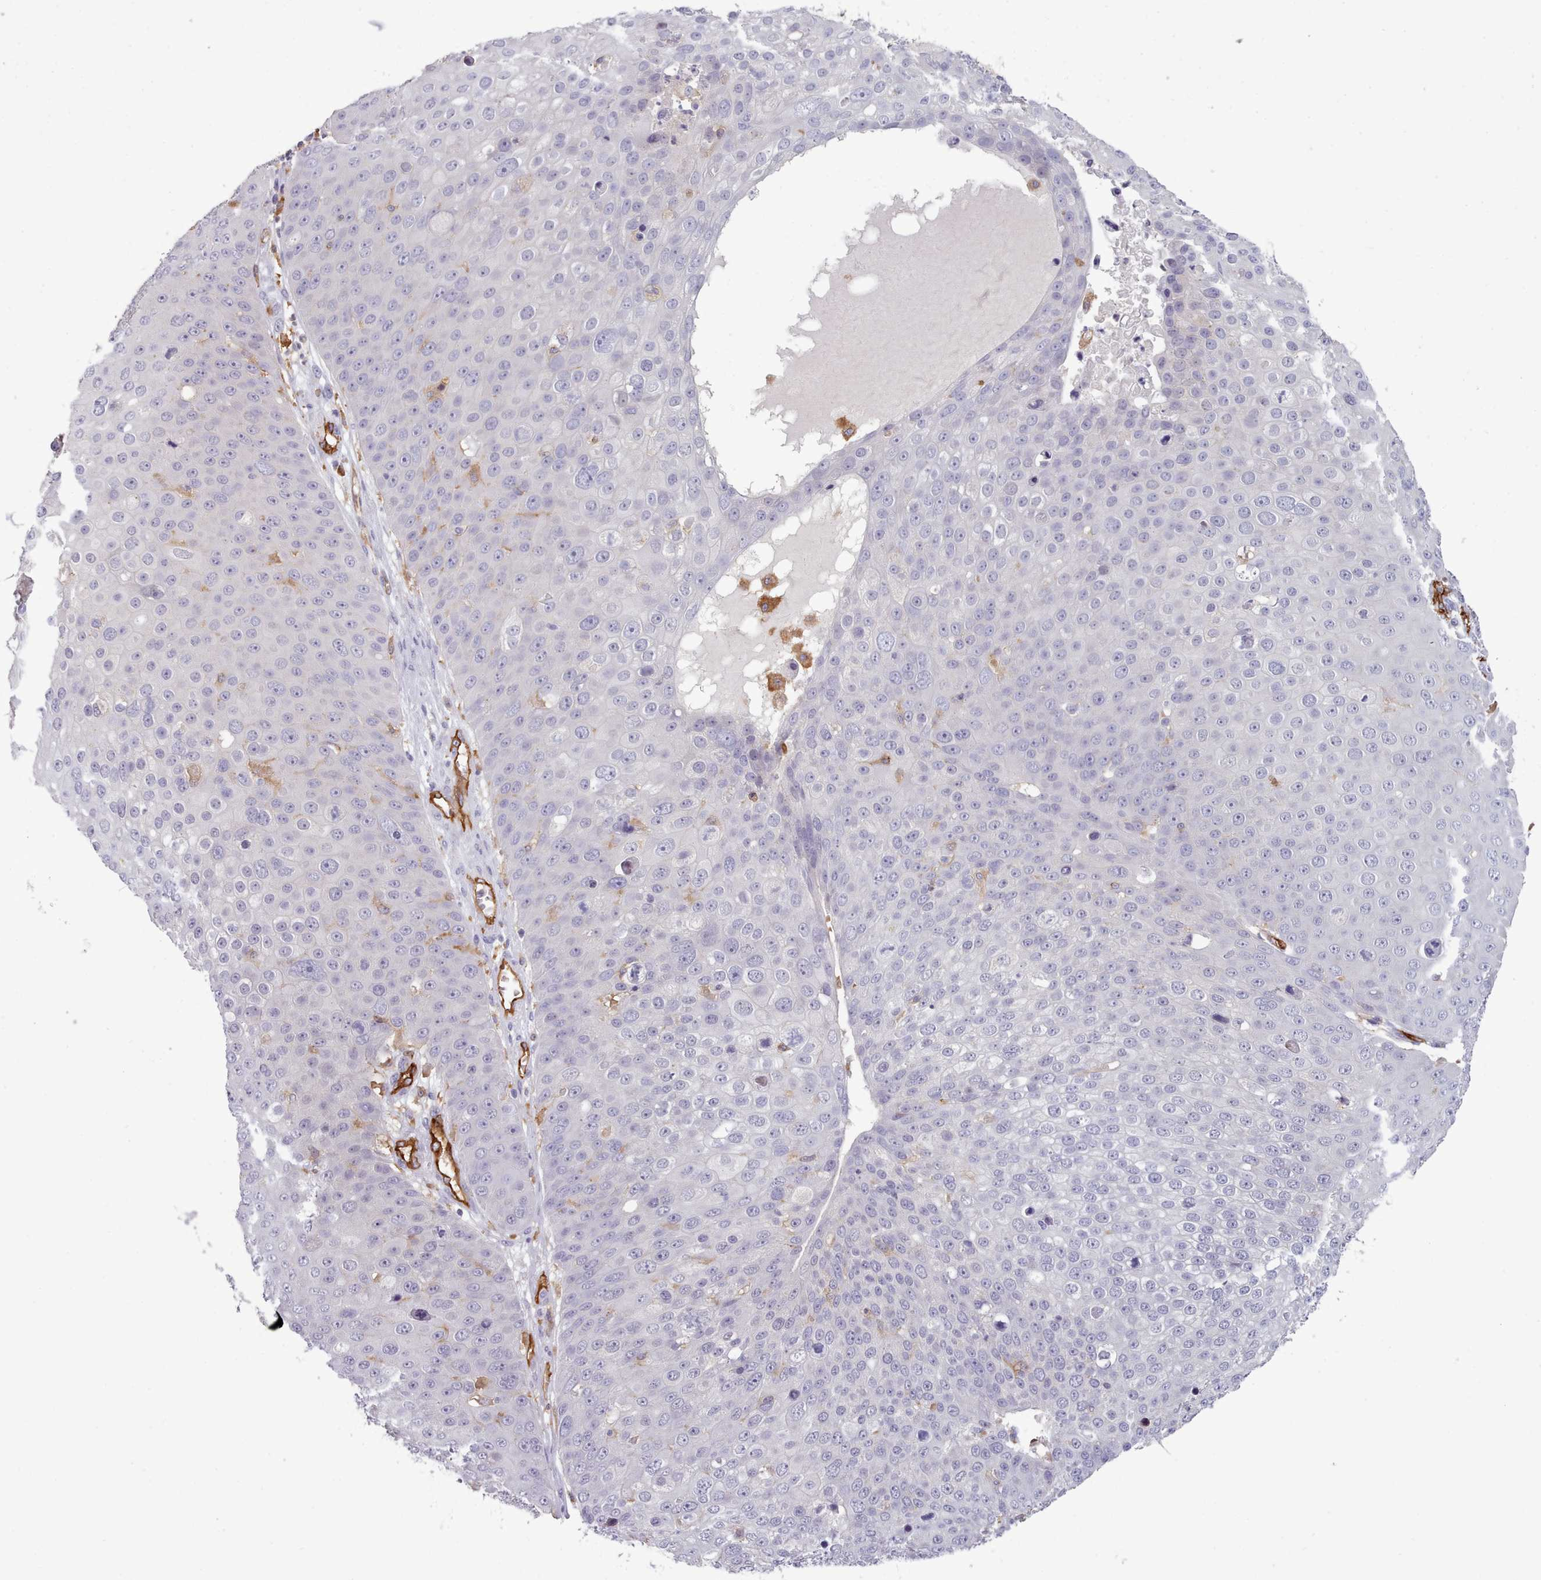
{"staining": {"intensity": "negative", "quantity": "none", "location": "none"}, "tissue": "skin cancer", "cell_type": "Tumor cells", "image_type": "cancer", "snomed": [{"axis": "morphology", "description": "Squamous cell carcinoma, NOS"}, {"axis": "topography", "description": "Skin"}], "caption": "This is an immunohistochemistry photomicrograph of human squamous cell carcinoma (skin). There is no positivity in tumor cells.", "gene": "CD300LF", "patient": {"sex": "male", "age": 71}}